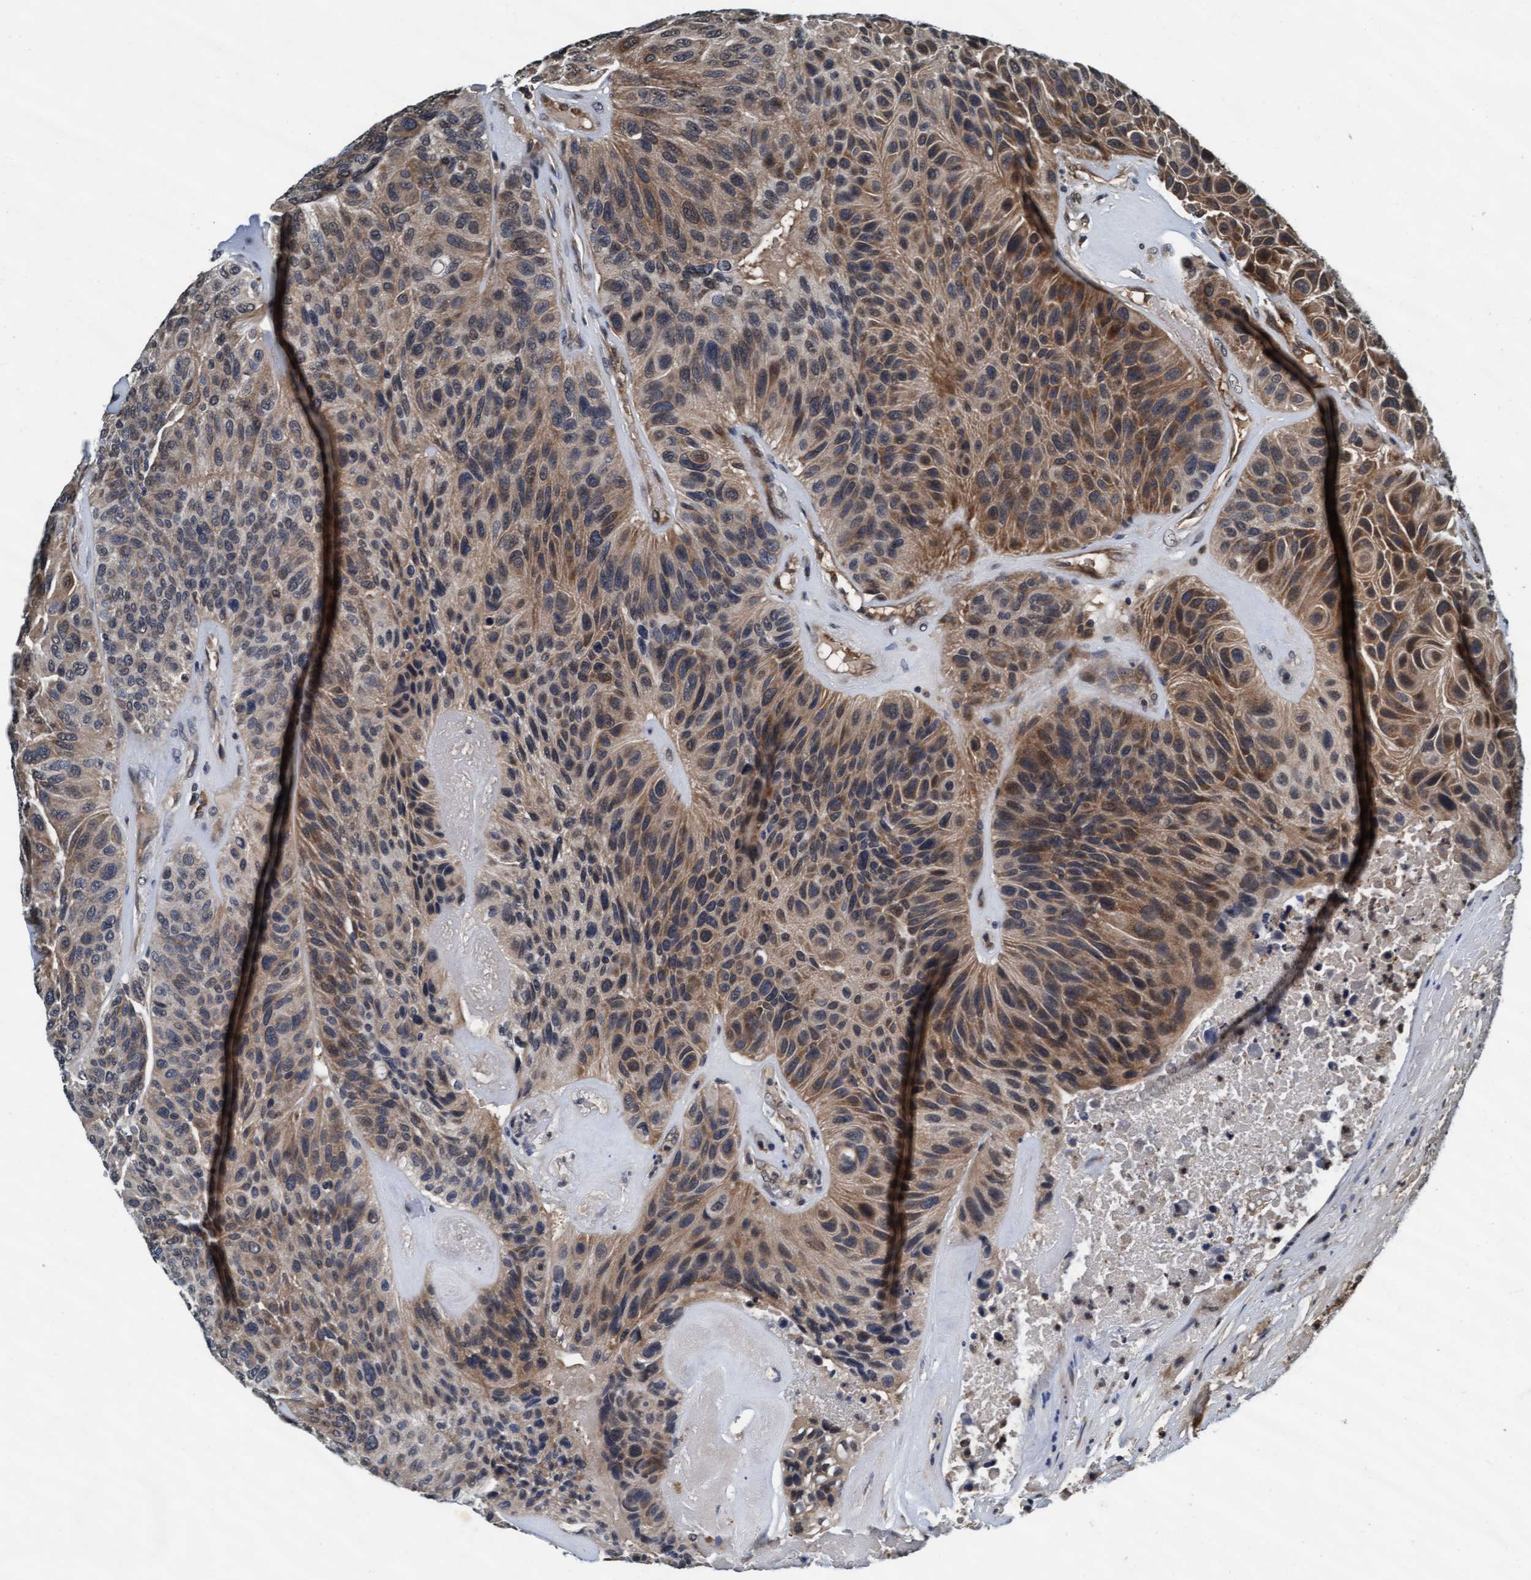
{"staining": {"intensity": "moderate", "quantity": ">75%", "location": "cytoplasmic/membranous,nuclear"}, "tissue": "urothelial cancer", "cell_type": "Tumor cells", "image_type": "cancer", "snomed": [{"axis": "morphology", "description": "Urothelial carcinoma, High grade"}, {"axis": "topography", "description": "Urinary bladder"}], "caption": "This is a photomicrograph of immunohistochemistry staining of urothelial cancer, which shows moderate staining in the cytoplasmic/membranous and nuclear of tumor cells.", "gene": "WASF1", "patient": {"sex": "male", "age": 66}}